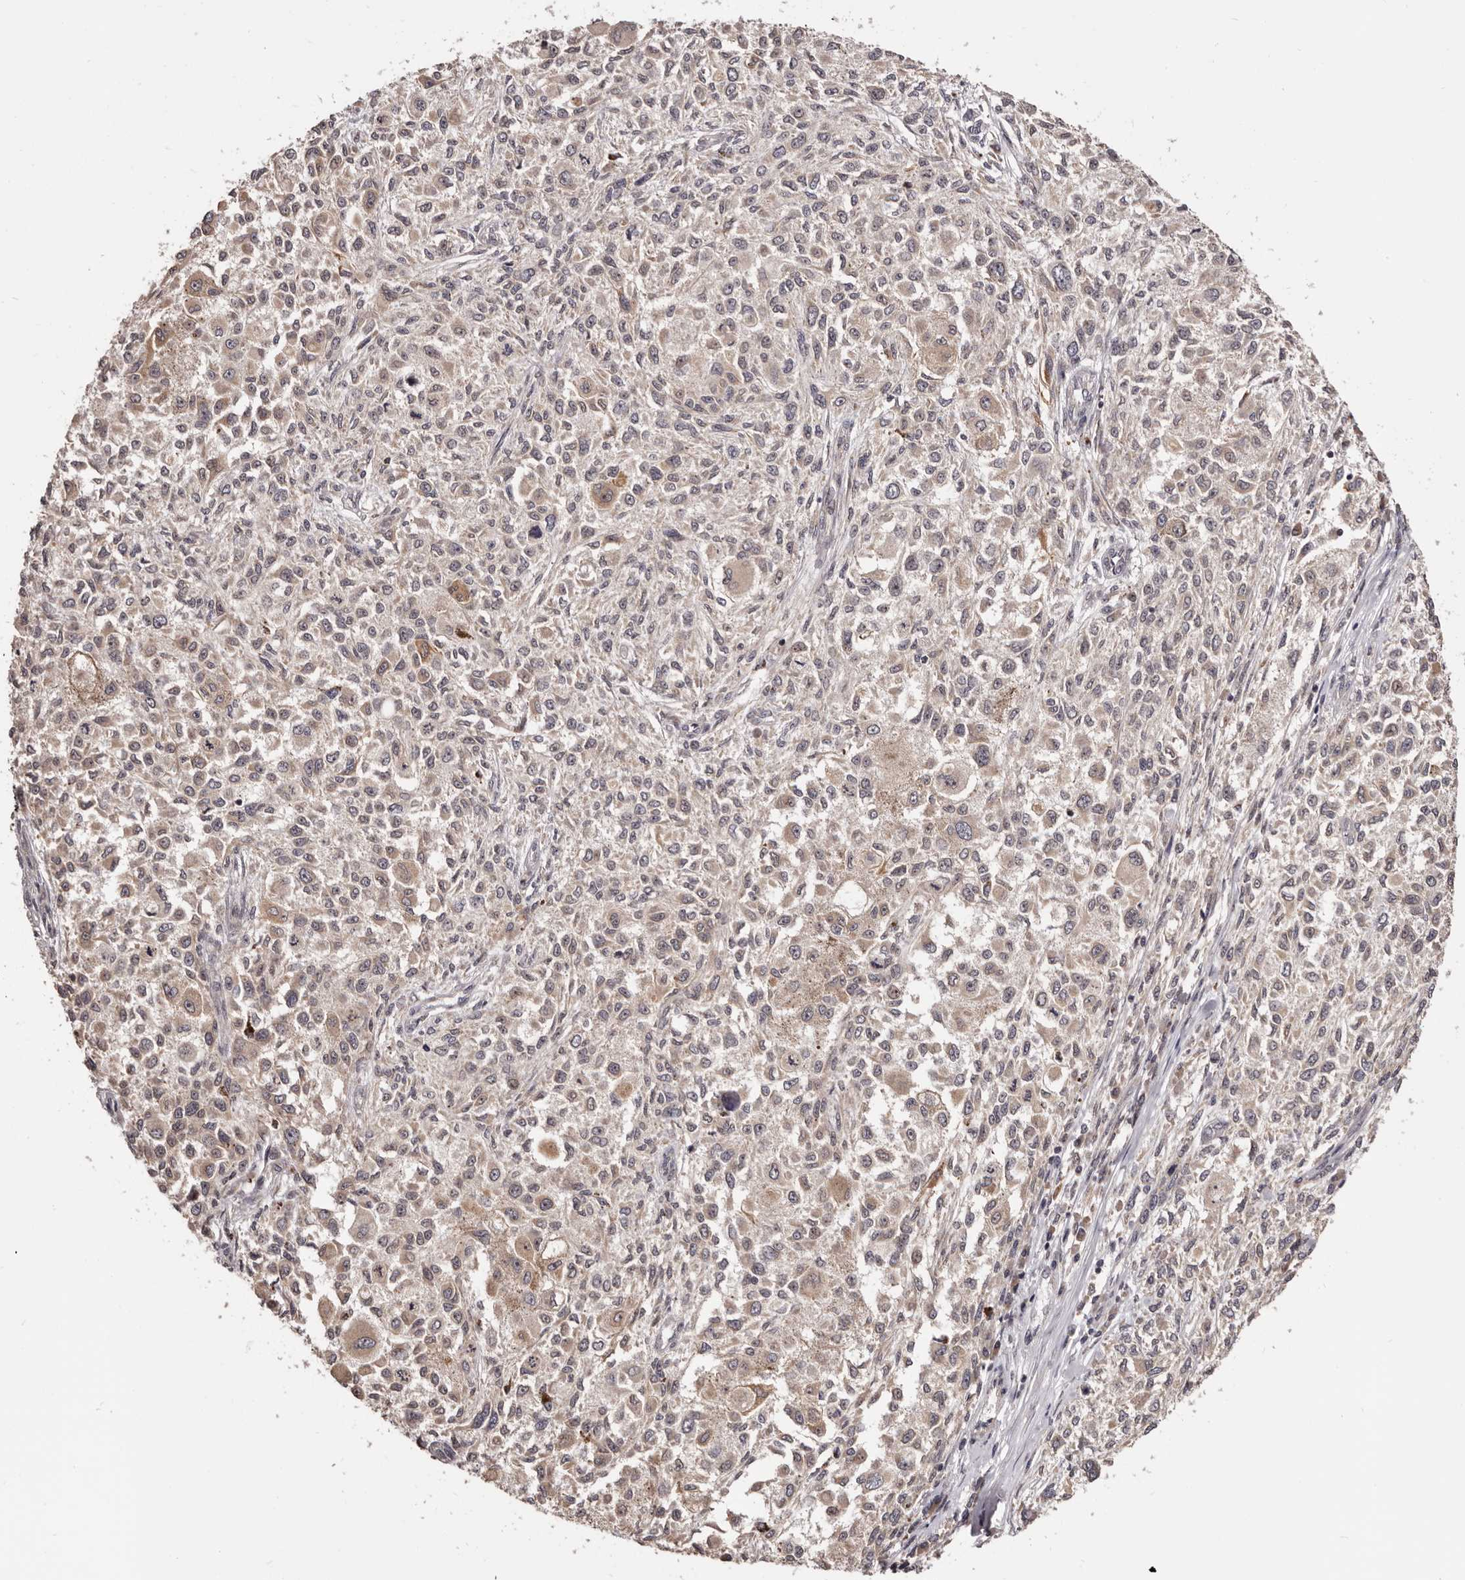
{"staining": {"intensity": "weak", "quantity": "25%-75%", "location": "cytoplasmic/membranous"}, "tissue": "melanoma", "cell_type": "Tumor cells", "image_type": "cancer", "snomed": [{"axis": "morphology", "description": "Necrosis, NOS"}, {"axis": "morphology", "description": "Malignant melanoma, NOS"}, {"axis": "topography", "description": "Skin"}], "caption": "The image demonstrates immunohistochemical staining of melanoma. There is weak cytoplasmic/membranous positivity is appreciated in about 25%-75% of tumor cells. (IHC, brightfield microscopy, high magnification).", "gene": "NOL12", "patient": {"sex": "female", "age": 87}}